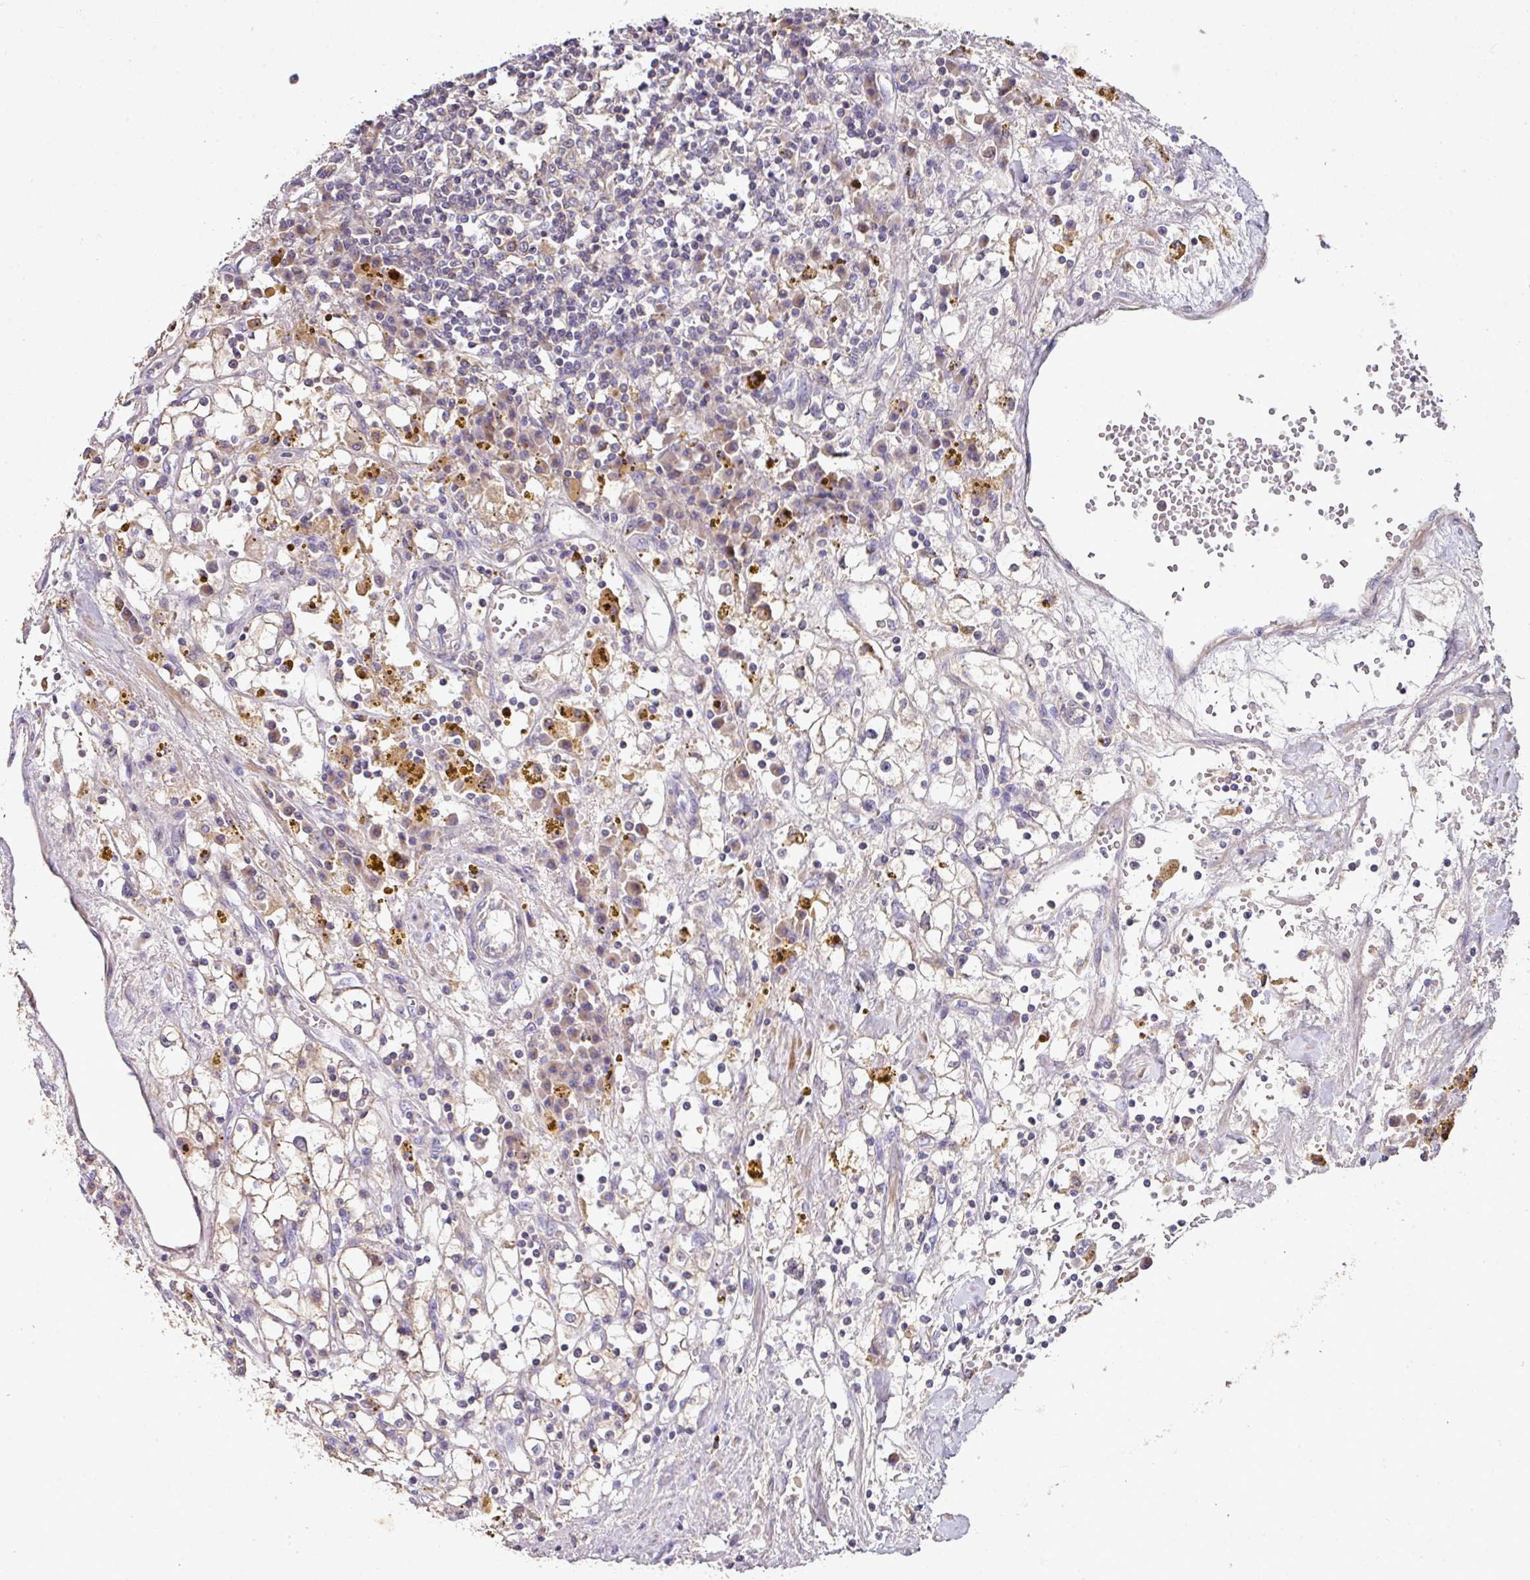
{"staining": {"intensity": "negative", "quantity": "none", "location": "none"}, "tissue": "renal cancer", "cell_type": "Tumor cells", "image_type": "cancer", "snomed": [{"axis": "morphology", "description": "Adenocarcinoma, NOS"}, {"axis": "topography", "description": "Kidney"}], "caption": "Tumor cells show no significant protein positivity in adenocarcinoma (renal).", "gene": "AEBP2", "patient": {"sex": "male", "age": 56}}